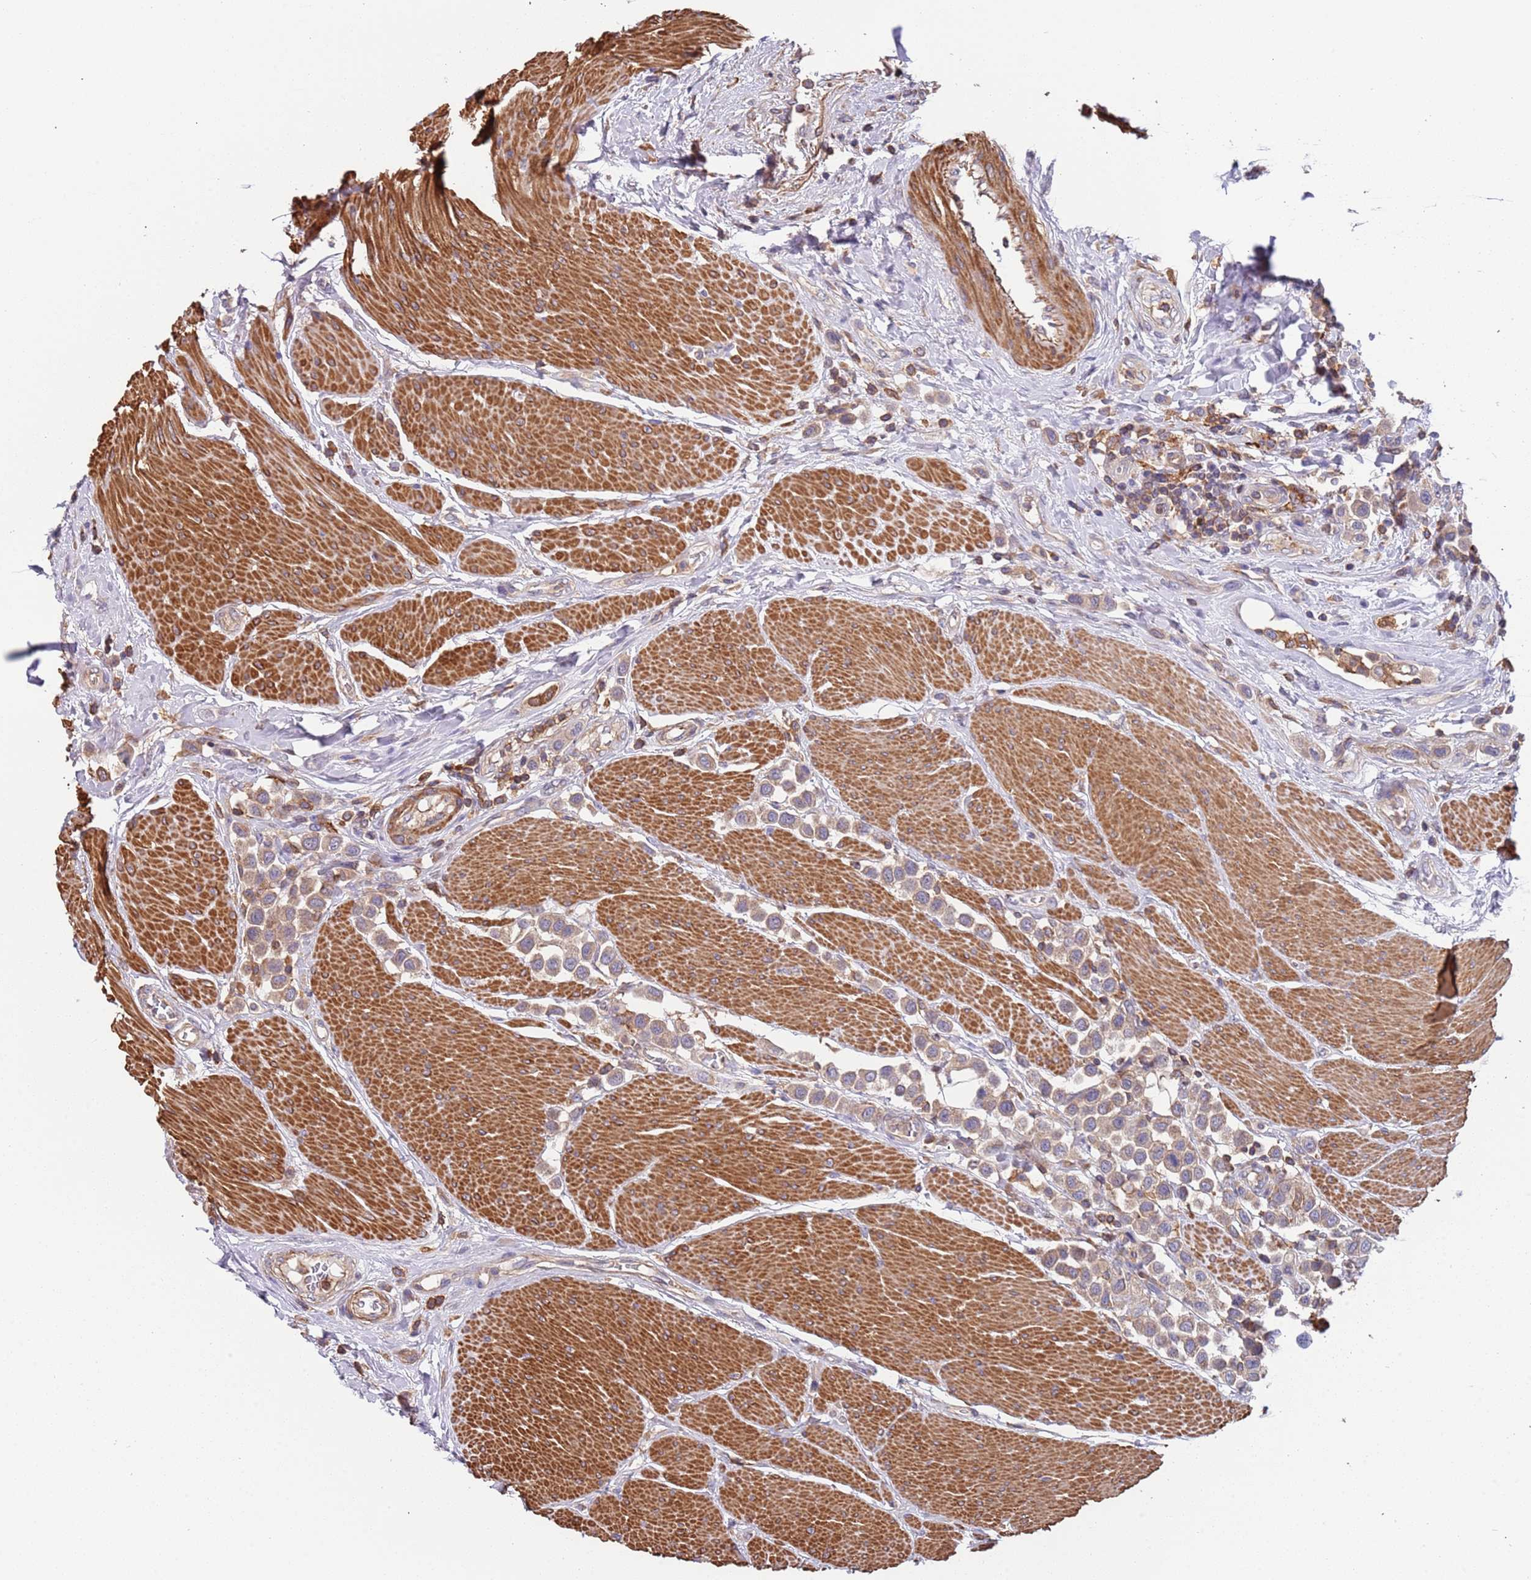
{"staining": {"intensity": "weak", "quantity": ">75%", "location": "cytoplasmic/membranous"}, "tissue": "urothelial cancer", "cell_type": "Tumor cells", "image_type": "cancer", "snomed": [{"axis": "morphology", "description": "Urothelial carcinoma, High grade"}, {"axis": "topography", "description": "Urinary bladder"}], "caption": "DAB immunohistochemical staining of human high-grade urothelial carcinoma demonstrates weak cytoplasmic/membranous protein staining in approximately >75% of tumor cells.", "gene": "SYT4", "patient": {"sex": "male", "age": 50}}